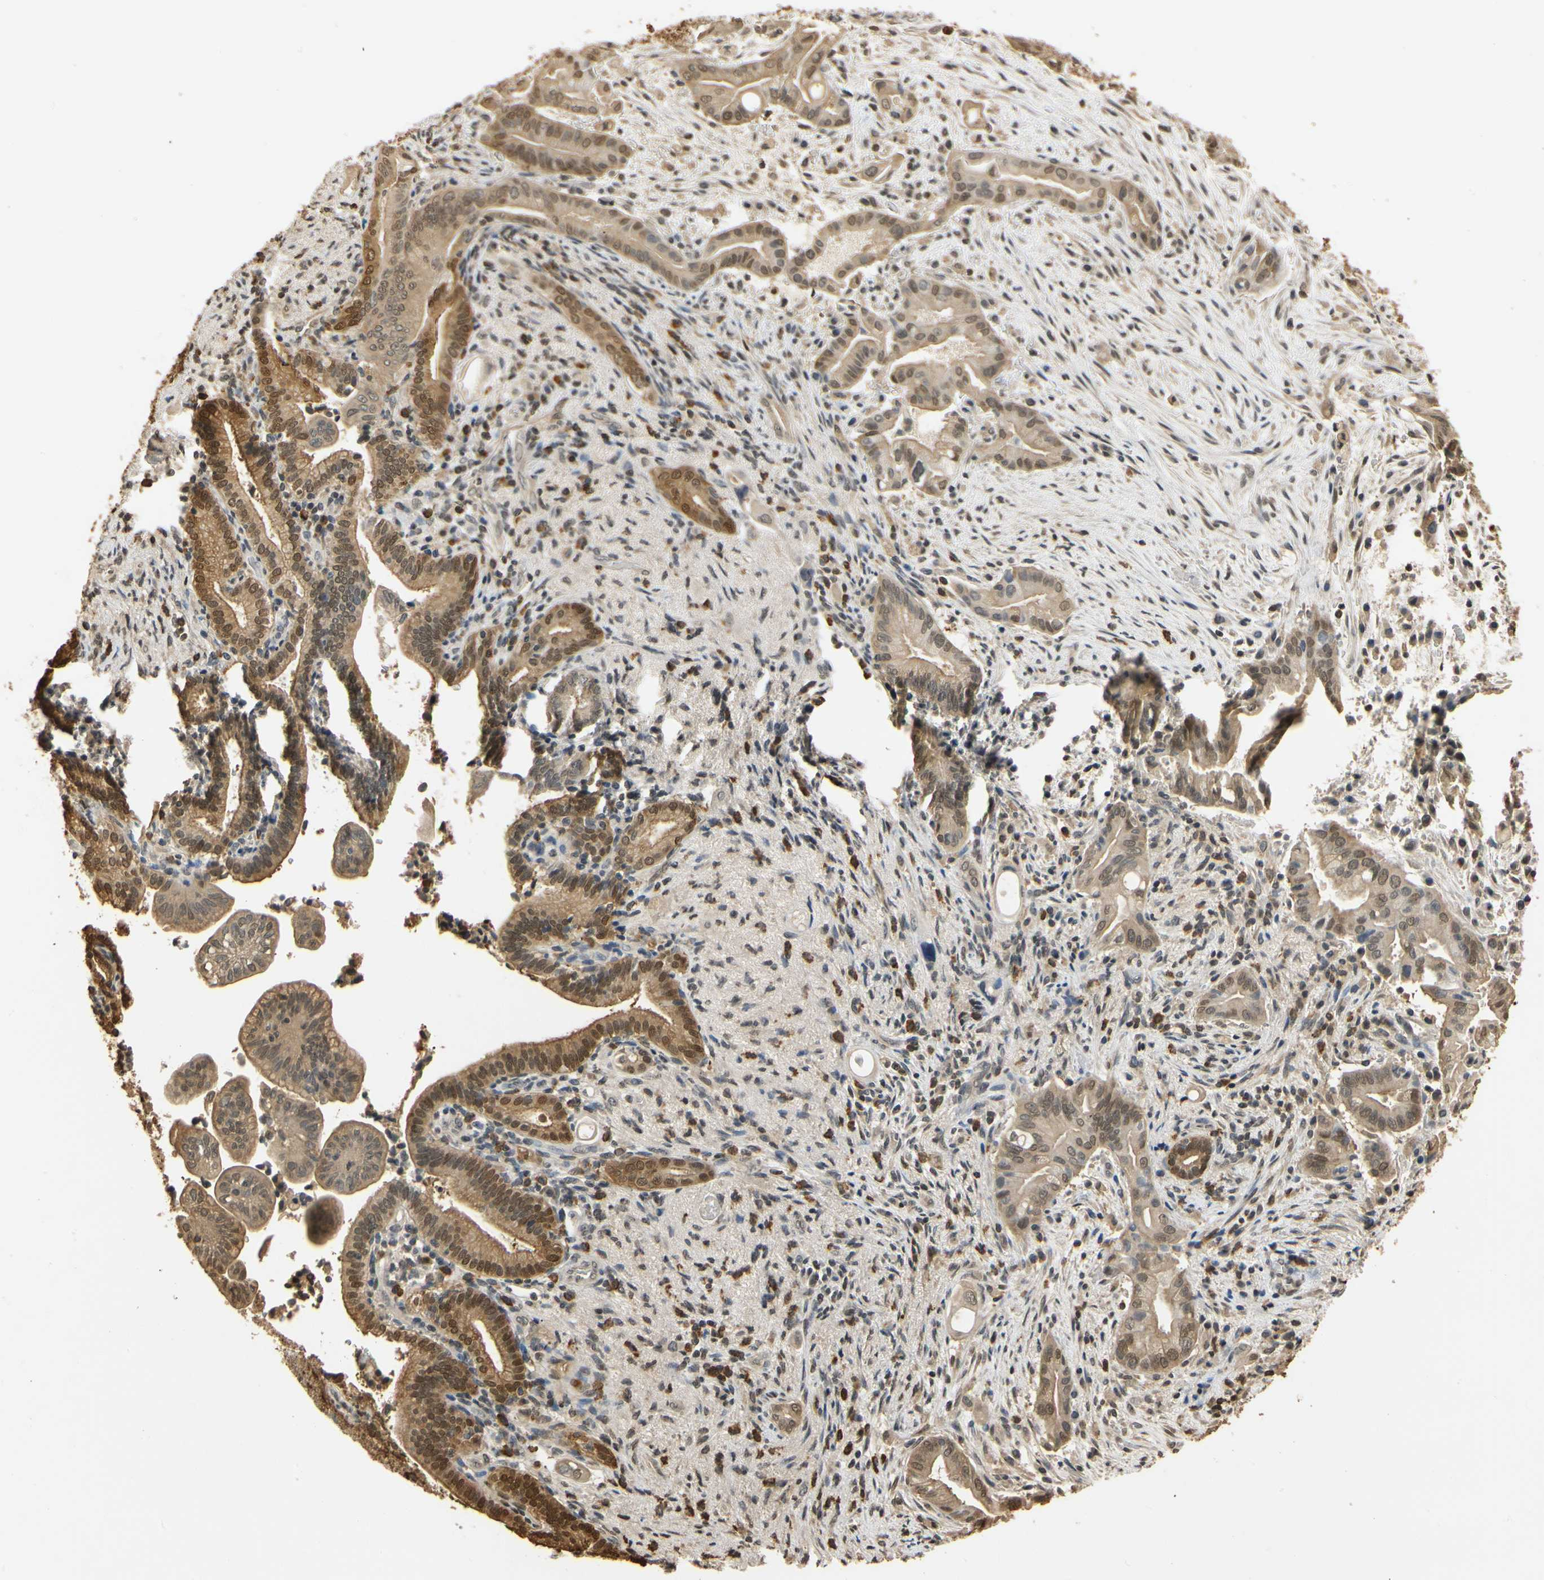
{"staining": {"intensity": "moderate", "quantity": ">75%", "location": "cytoplasmic/membranous,nuclear"}, "tissue": "liver cancer", "cell_type": "Tumor cells", "image_type": "cancer", "snomed": [{"axis": "morphology", "description": "Cholangiocarcinoma"}, {"axis": "topography", "description": "Liver"}], "caption": "This photomicrograph reveals liver cancer stained with immunohistochemistry to label a protein in brown. The cytoplasmic/membranous and nuclear of tumor cells show moderate positivity for the protein. Nuclei are counter-stained blue.", "gene": "SOD1", "patient": {"sex": "female", "age": 68}}